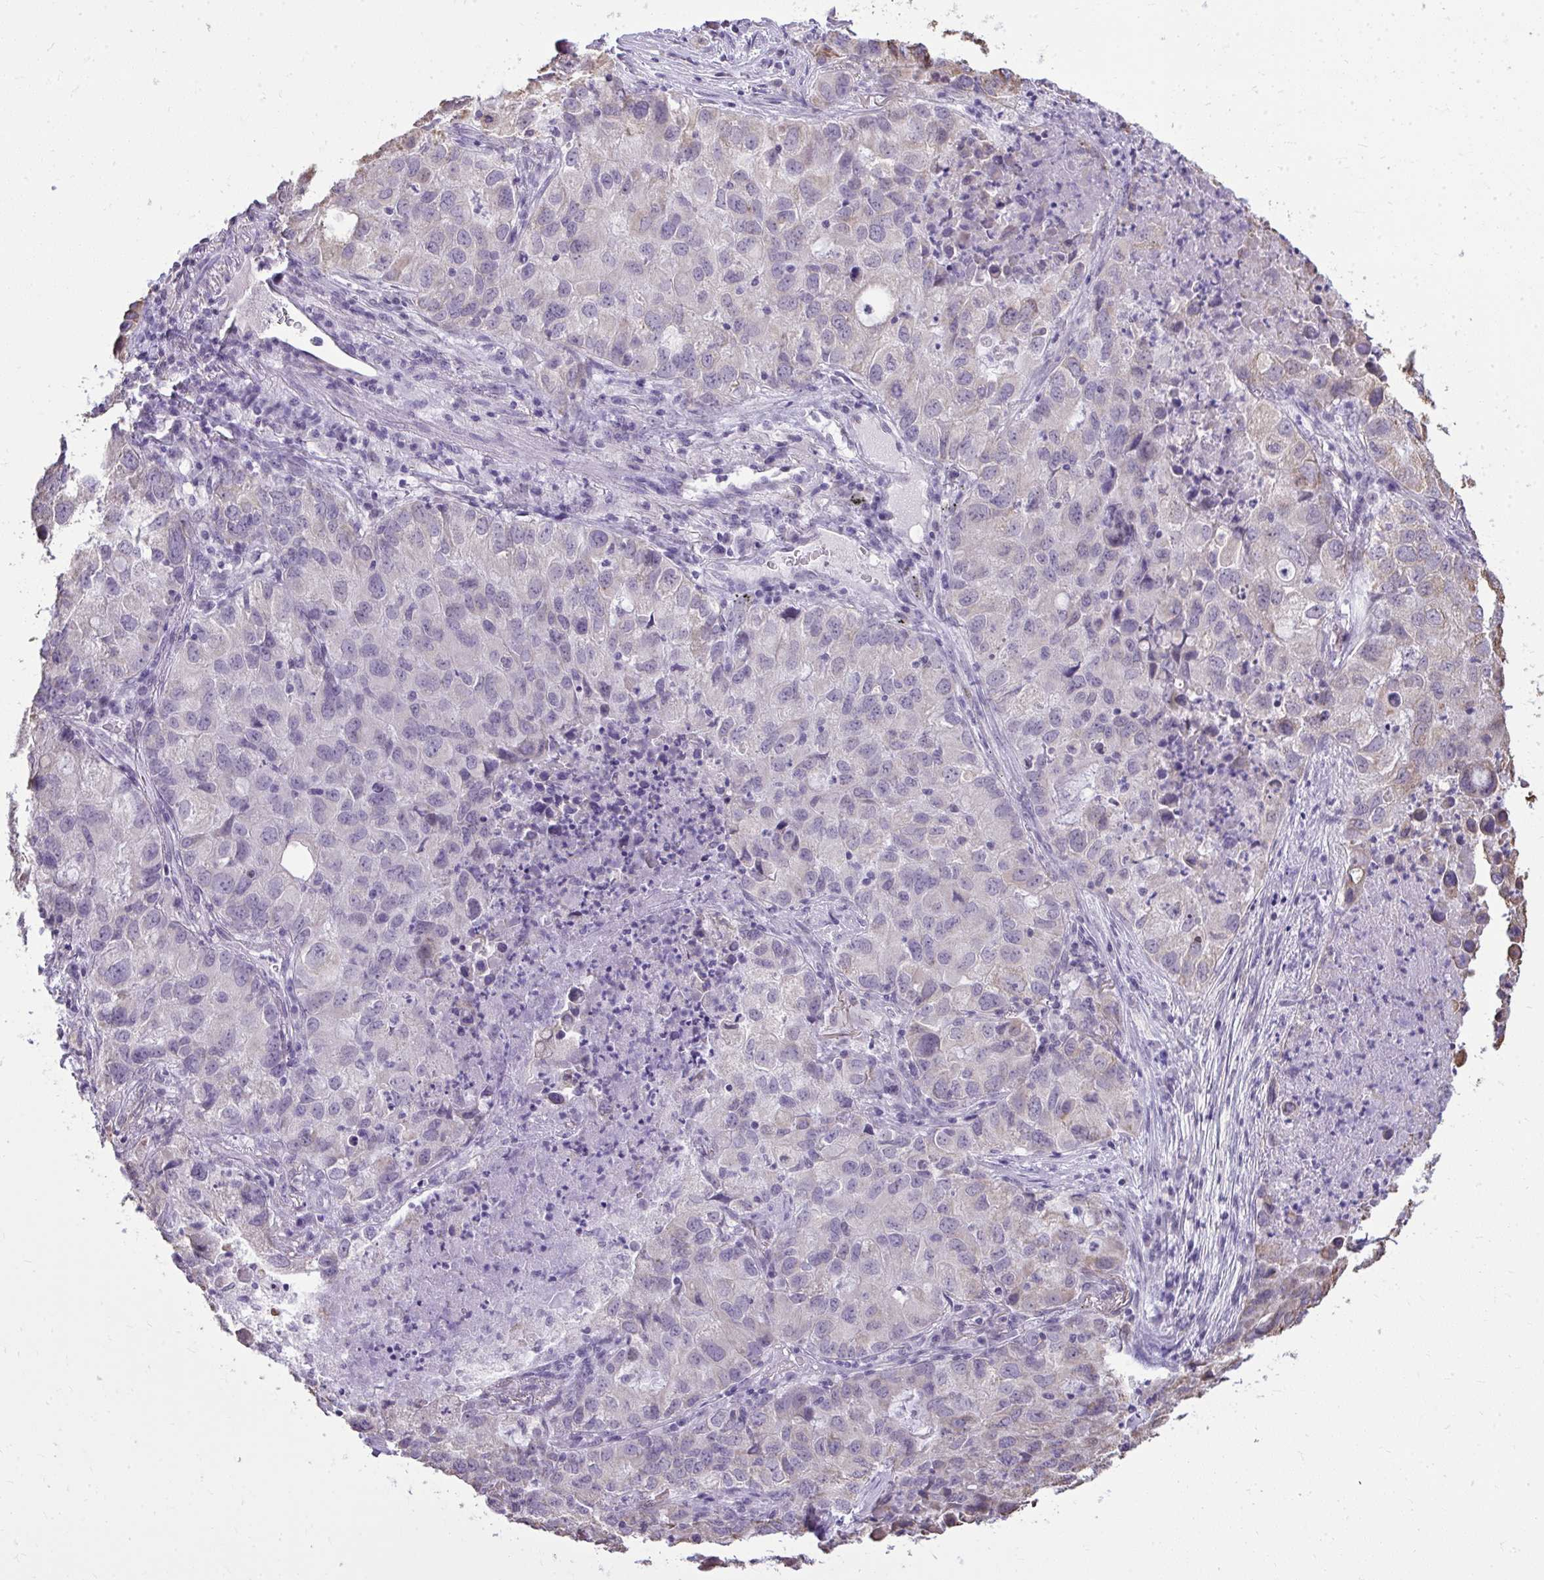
{"staining": {"intensity": "negative", "quantity": "none", "location": "none"}, "tissue": "lung cancer", "cell_type": "Tumor cells", "image_type": "cancer", "snomed": [{"axis": "morphology", "description": "Normal morphology"}, {"axis": "morphology", "description": "Adenocarcinoma, NOS"}, {"axis": "topography", "description": "Lymph node"}, {"axis": "topography", "description": "Lung"}], "caption": "IHC of lung cancer (adenocarcinoma) shows no positivity in tumor cells.", "gene": "NPPA", "patient": {"sex": "female", "age": 51}}